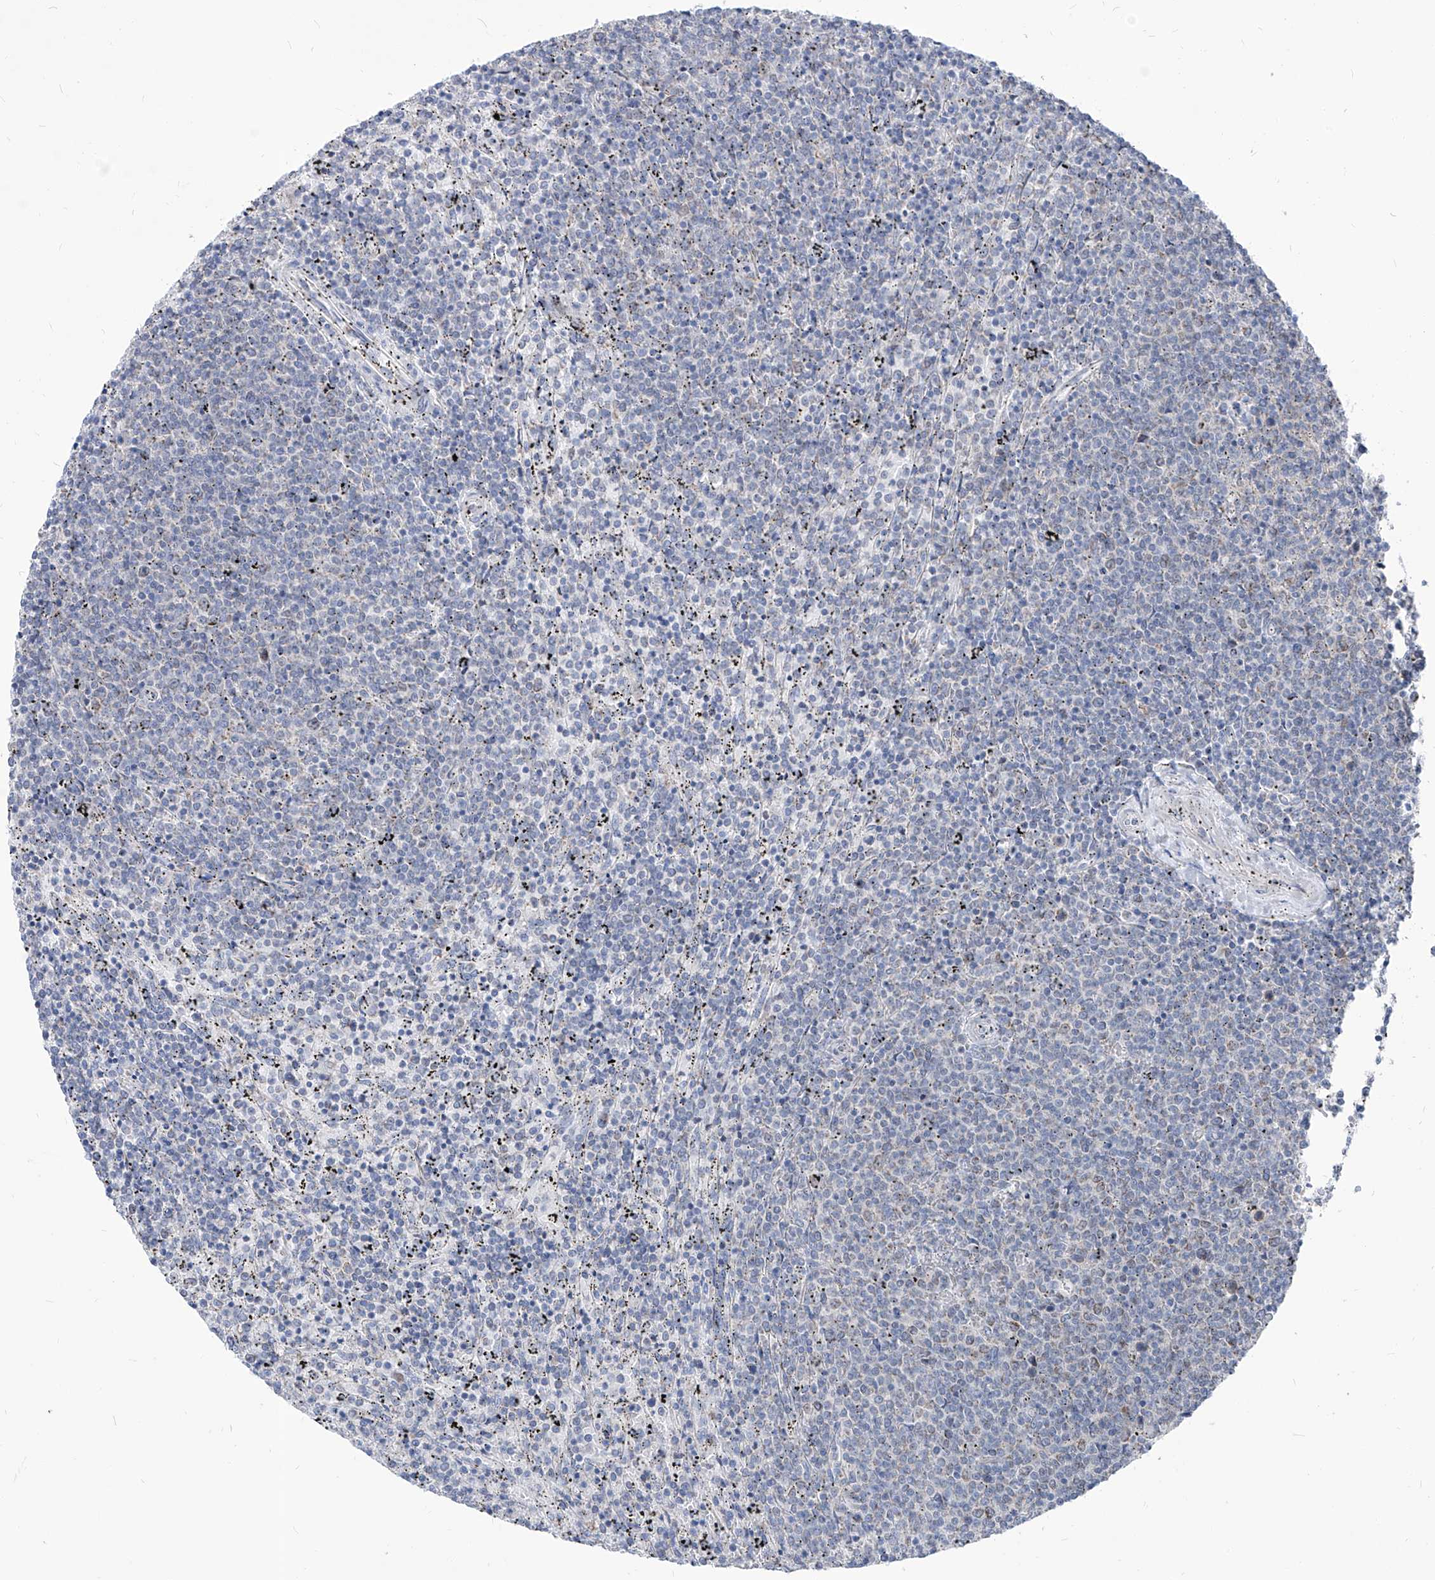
{"staining": {"intensity": "negative", "quantity": "none", "location": "none"}, "tissue": "lymphoma", "cell_type": "Tumor cells", "image_type": "cancer", "snomed": [{"axis": "morphology", "description": "Malignant lymphoma, non-Hodgkin's type, Low grade"}, {"axis": "topography", "description": "Spleen"}], "caption": "Immunohistochemistry (IHC) histopathology image of neoplastic tissue: human low-grade malignant lymphoma, non-Hodgkin's type stained with DAB (3,3'-diaminobenzidine) demonstrates no significant protein staining in tumor cells.", "gene": "AGPS", "patient": {"sex": "female", "age": 50}}